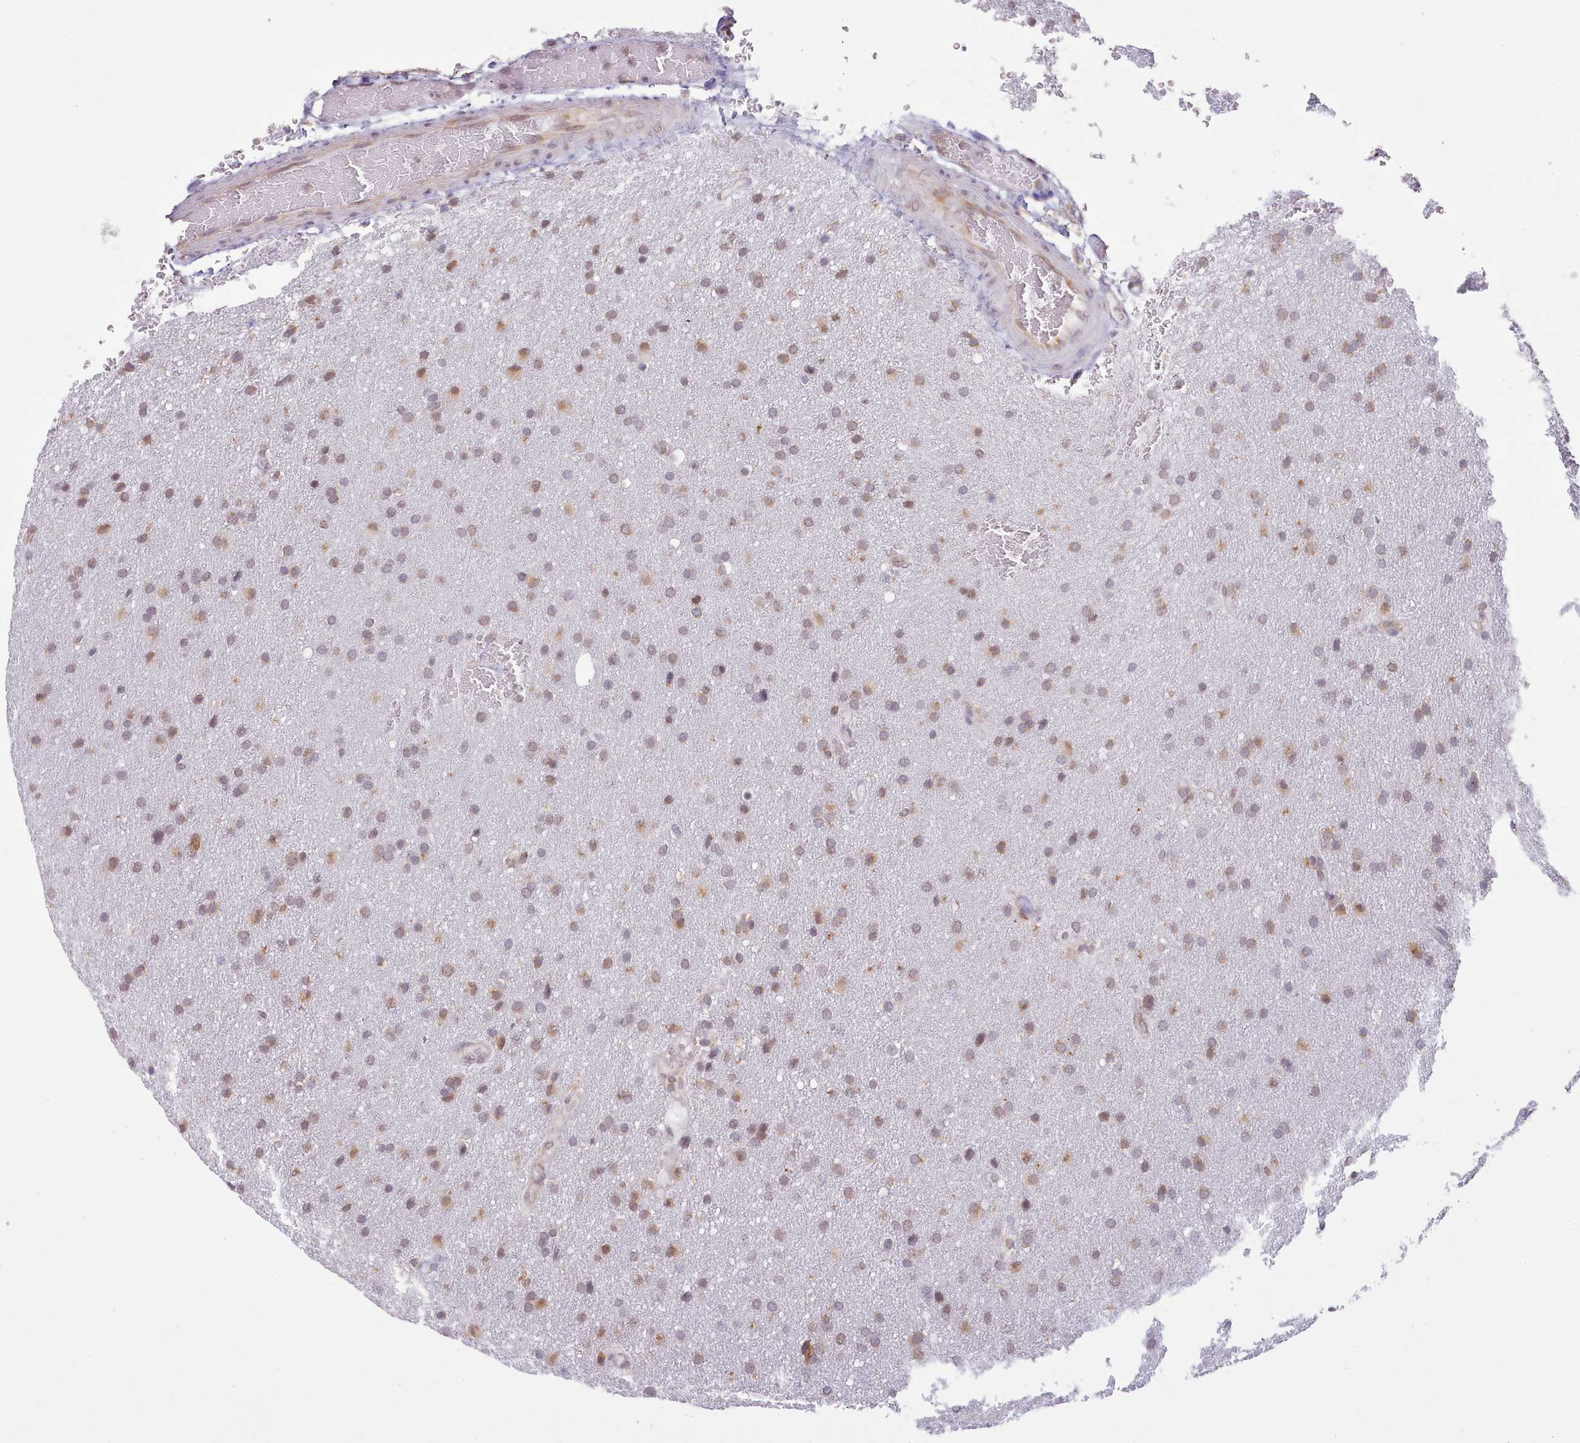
{"staining": {"intensity": "moderate", "quantity": "25%-75%", "location": "cytoplasmic/membranous"}, "tissue": "glioma", "cell_type": "Tumor cells", "image_type": "cancer", "snomed": [{"axis": "morphology", "description": "Glioma, malignant, Low grade"}, {"axis": "topography", "description": "Brain"}], "caption": "Glioma was stained to show a protein in brown. There is medium levels of moderate cytoplasmic/membranous expression in approximately 25%-75% of tumor cells.", "gene": "SEC61B", "patient": {"sex": "female", "age": 32}}